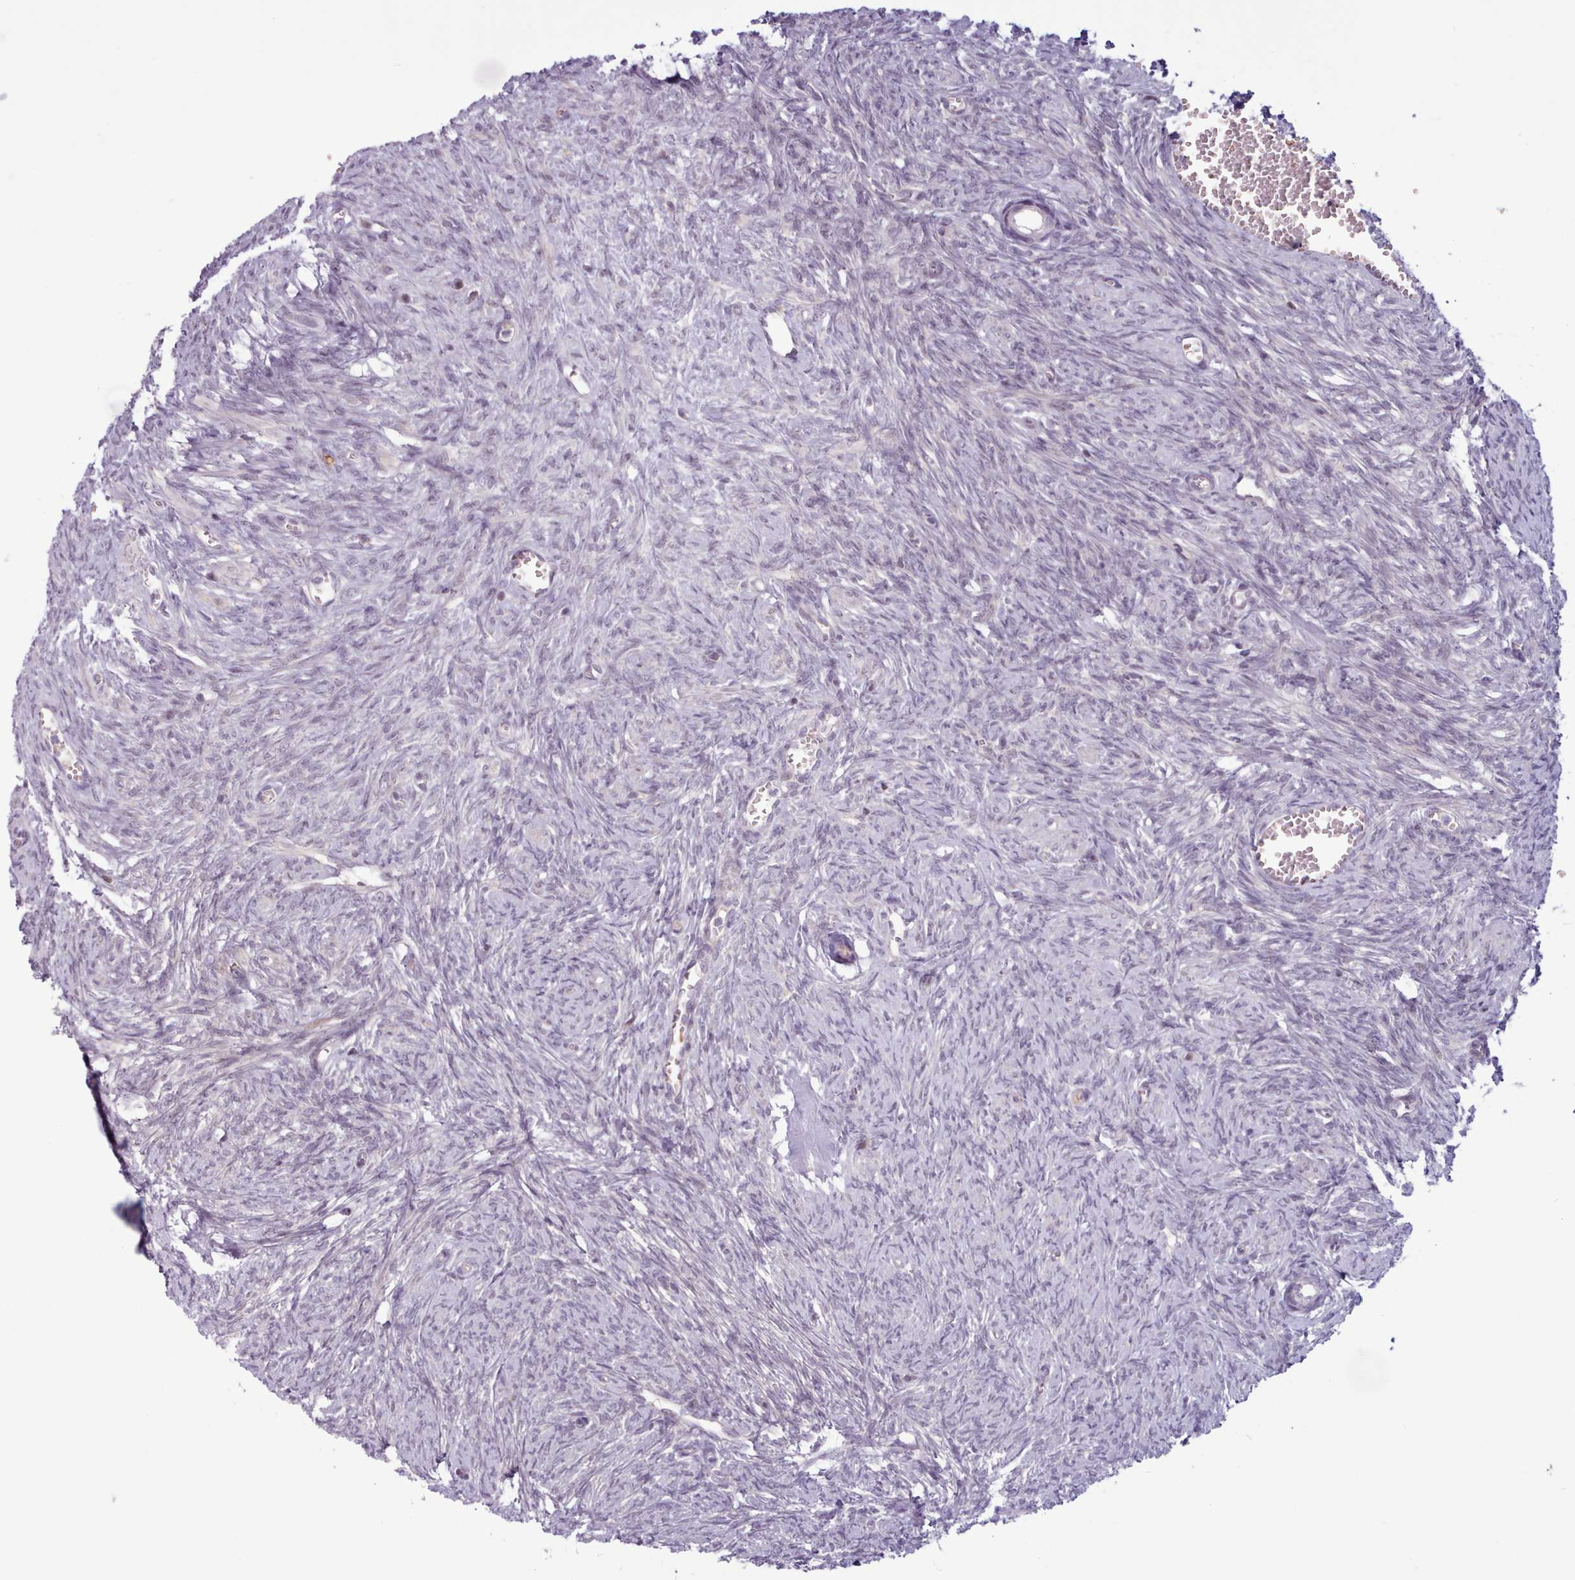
{"staining": {"intensity": "weak", "quantity": "<25%", "location": "nuclear"}, "tissue": "ovary", "cell_type": "Follicle cells", "image_type": "normal", "snomed": [{"axis": "morphology", "description": "Normal tissue, NOS"}, {"axis": "topography", "description": "Ovary"}], "caption": "DAB immunohistochemical staining of benign human ovary demonstrates no significant expression in follicle cells.", "gene": "KBTBD6", "patient": {"sex": "female", "age": 44}}